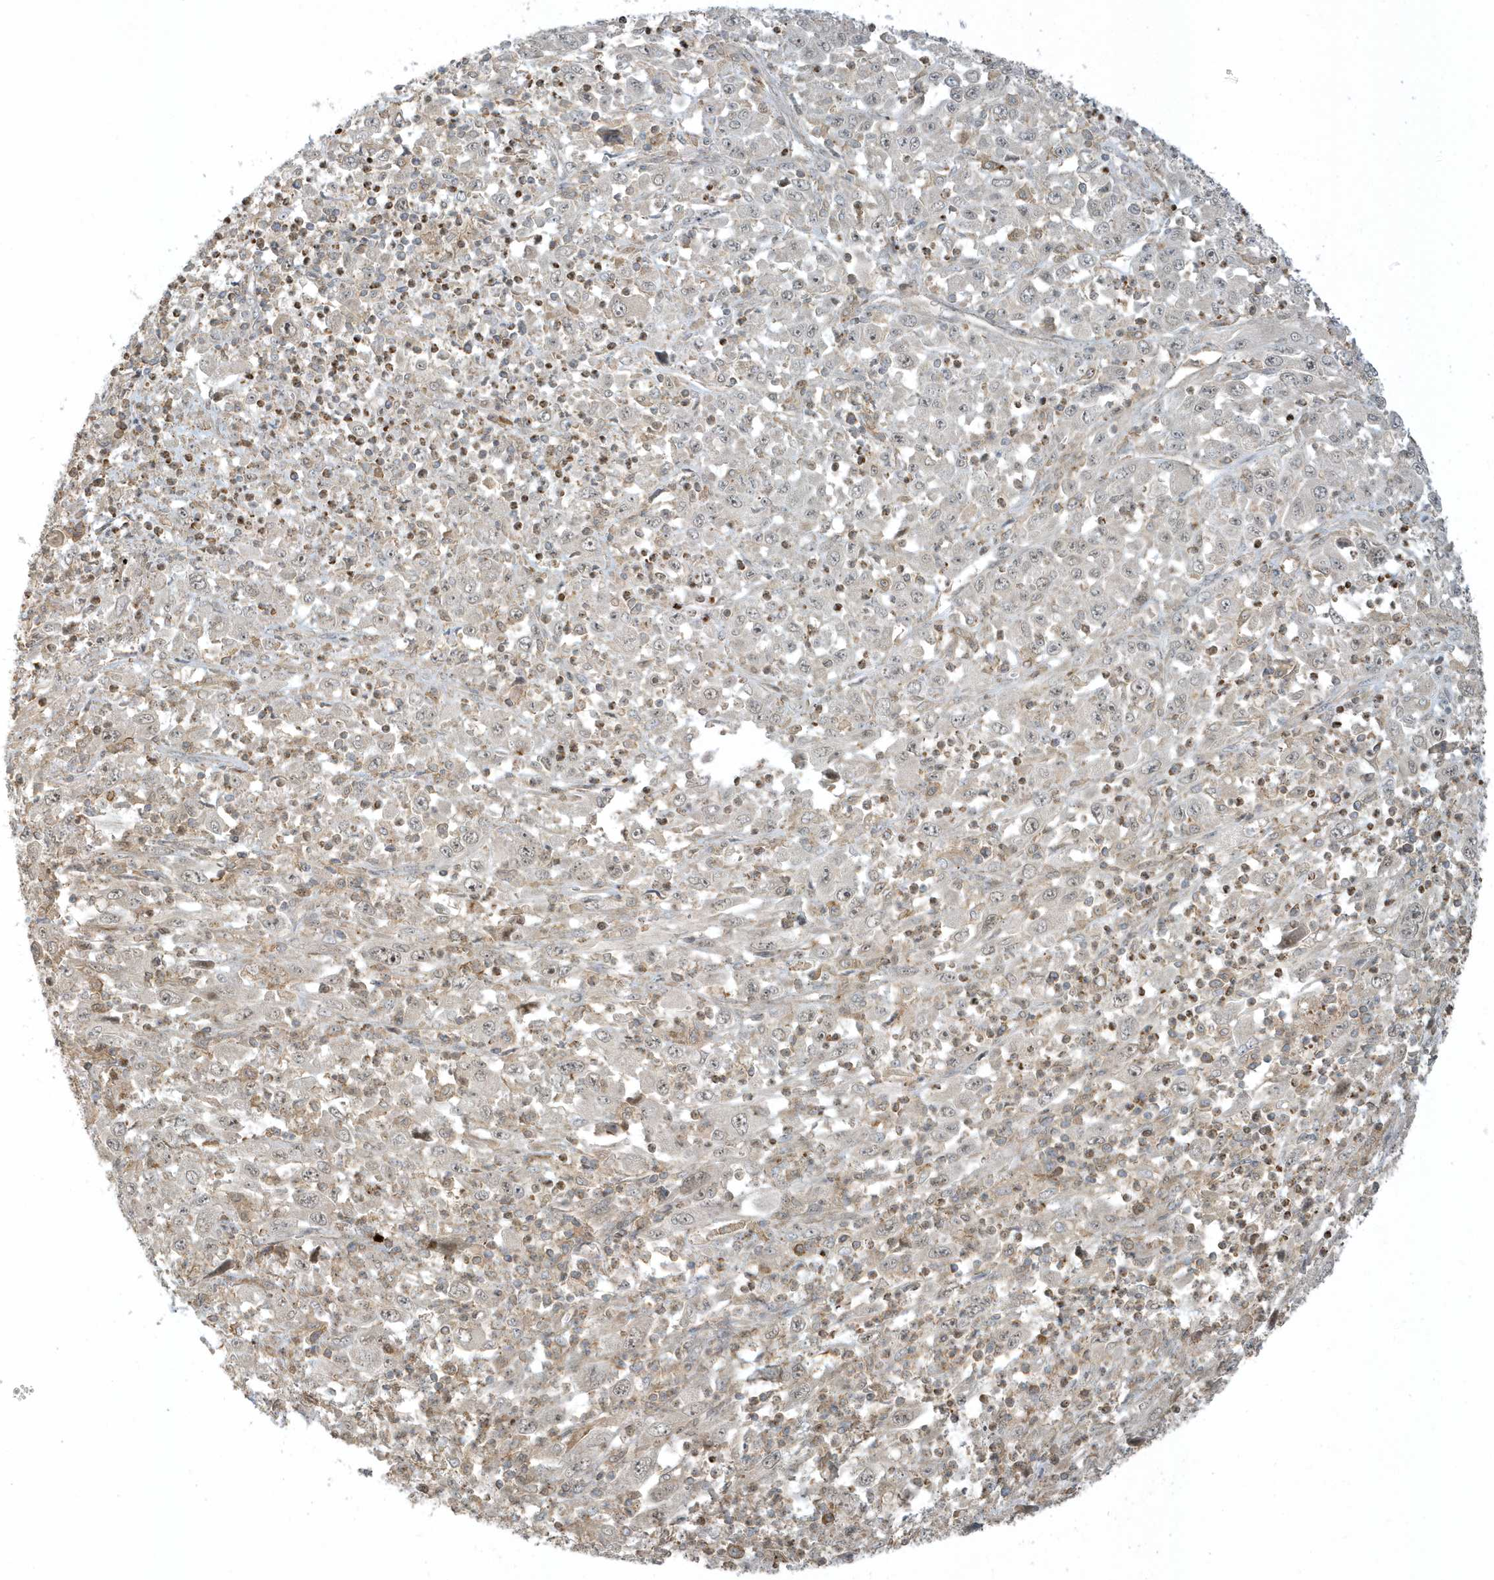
{"staining": {"intensity": "weak", "quantity": "25%-75%", "location": "nuclear"}, "tissue": "melanoma", "cell_type": "Tumor cells", "image_type": "cancer", "snomed": [{"axis": "morphology", "description": "Malignant melanoma, Metastatic site"}, {"axis": "topography", "description": "Skin"}], "caption": "There is low levels of weak nuclear expression in tumor cells of malignant melanoma (metastatic site), as demonstrated by immunohistochemical staining (brown color).", "gene": "ZBTB8A", "patient": {"sex": "female", "age": 56}}